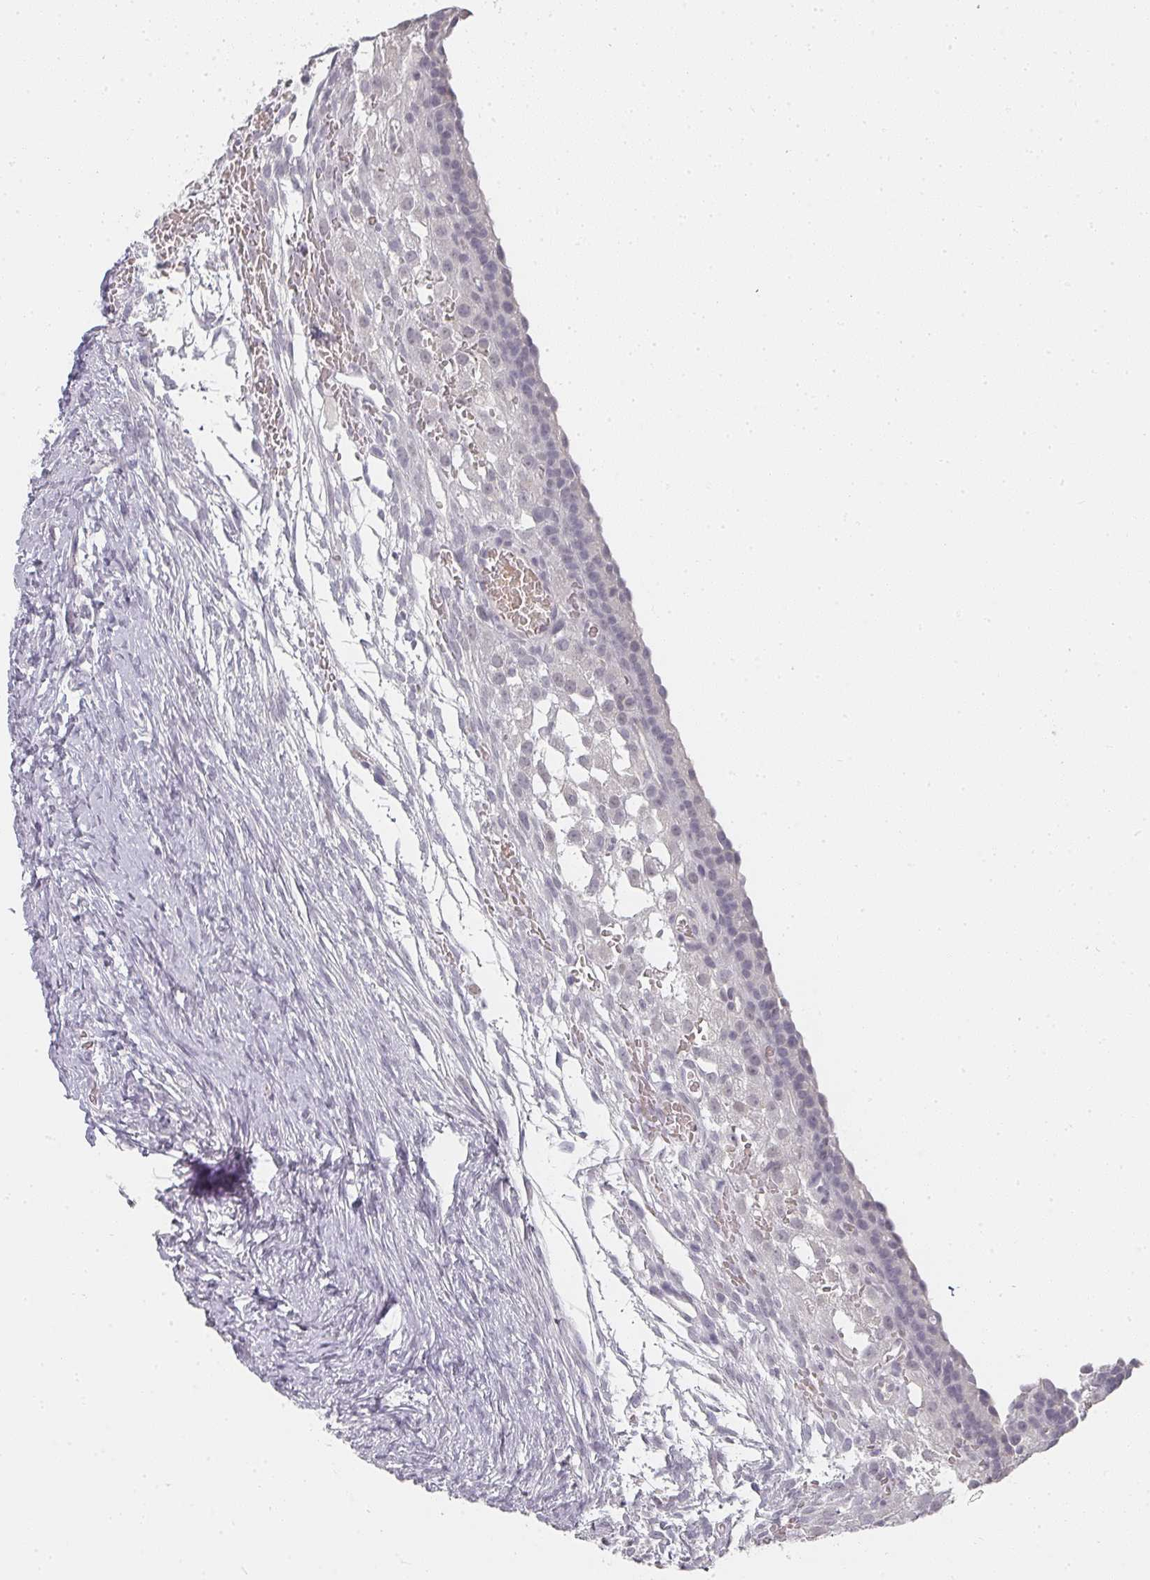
{"staining": {"intensity": "negative", "quantity": "none", "location": "none"}, "tissue": "ovary", "cell_type": "Ovarian stroma cells", "image_type": "normal", "snomed": [{"axis": "morphology", "description": "Normal tissue, NOS"}, {"axis": "topography", "description": "Ovary"}], "caption": "This image is of unremarkable ovary stained with immunohistochemistry to label a protein in brown with the nuclei are counter-stained blue. There is no expression in ovarian stroma cells.", "gene": "SHISA2", "patient": {"sex": "female", "age": 39}}